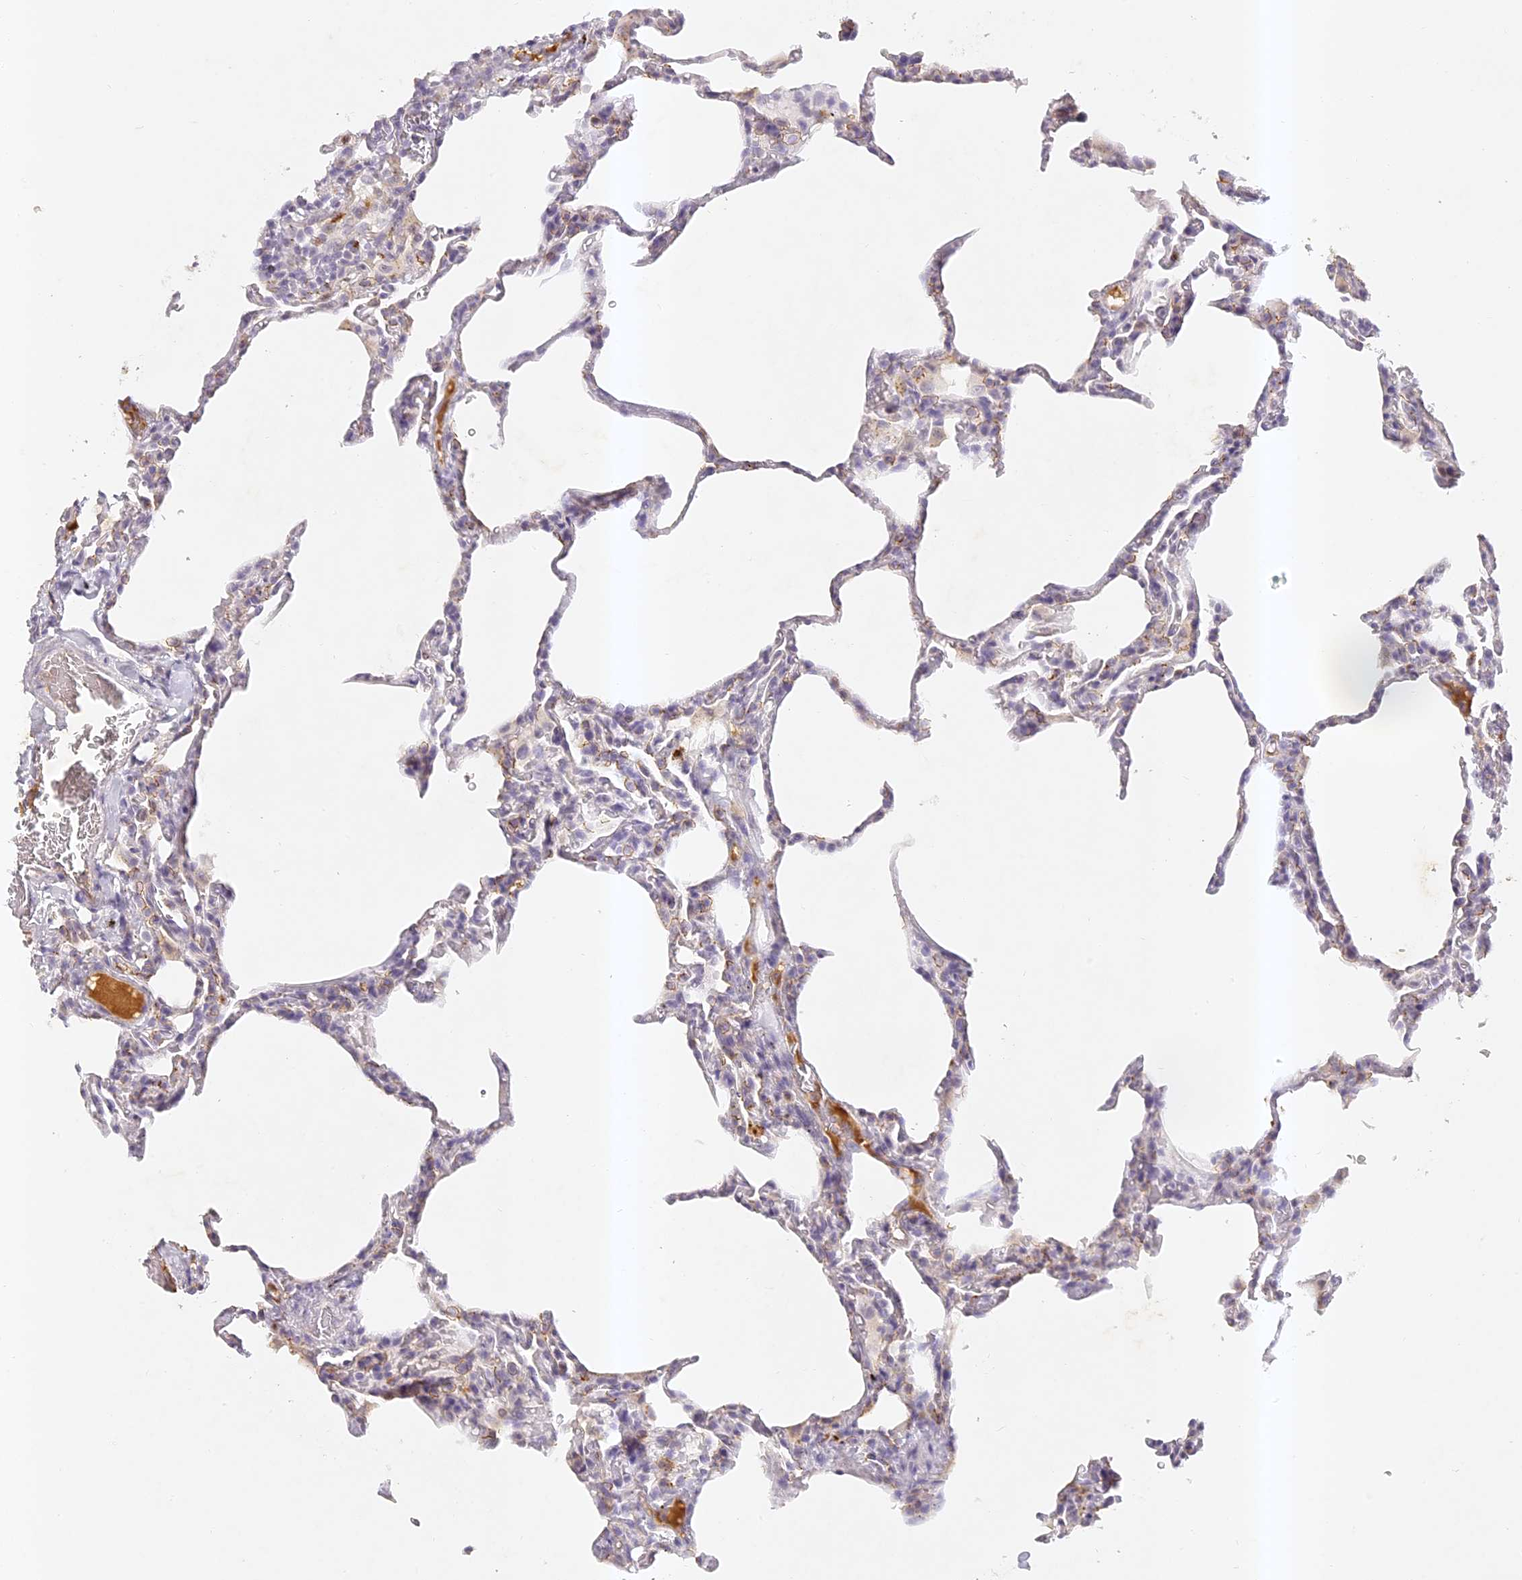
{"staining": {"intensity": "negative", "quantity": "none", "location": "none"}, "tissue": "lung", "cell_type": "Alveolar cells", "image_type": "normal", "snomed": [{"axis": "morphology", "description": "Normal tissue, NOS"}, {"axis": "topography", "description": "Lung"}], "caption": "Immunohistochemistry of benign human lung shows no positivity in alveolar cells. Brightfield microscopy of immunohistochemistry (IHC) stained with DAB (brown) and hematoxylin (blue), captured at high magnification.", "gene": "ELL3", "patient": {"sex": "male", "age": 20}}